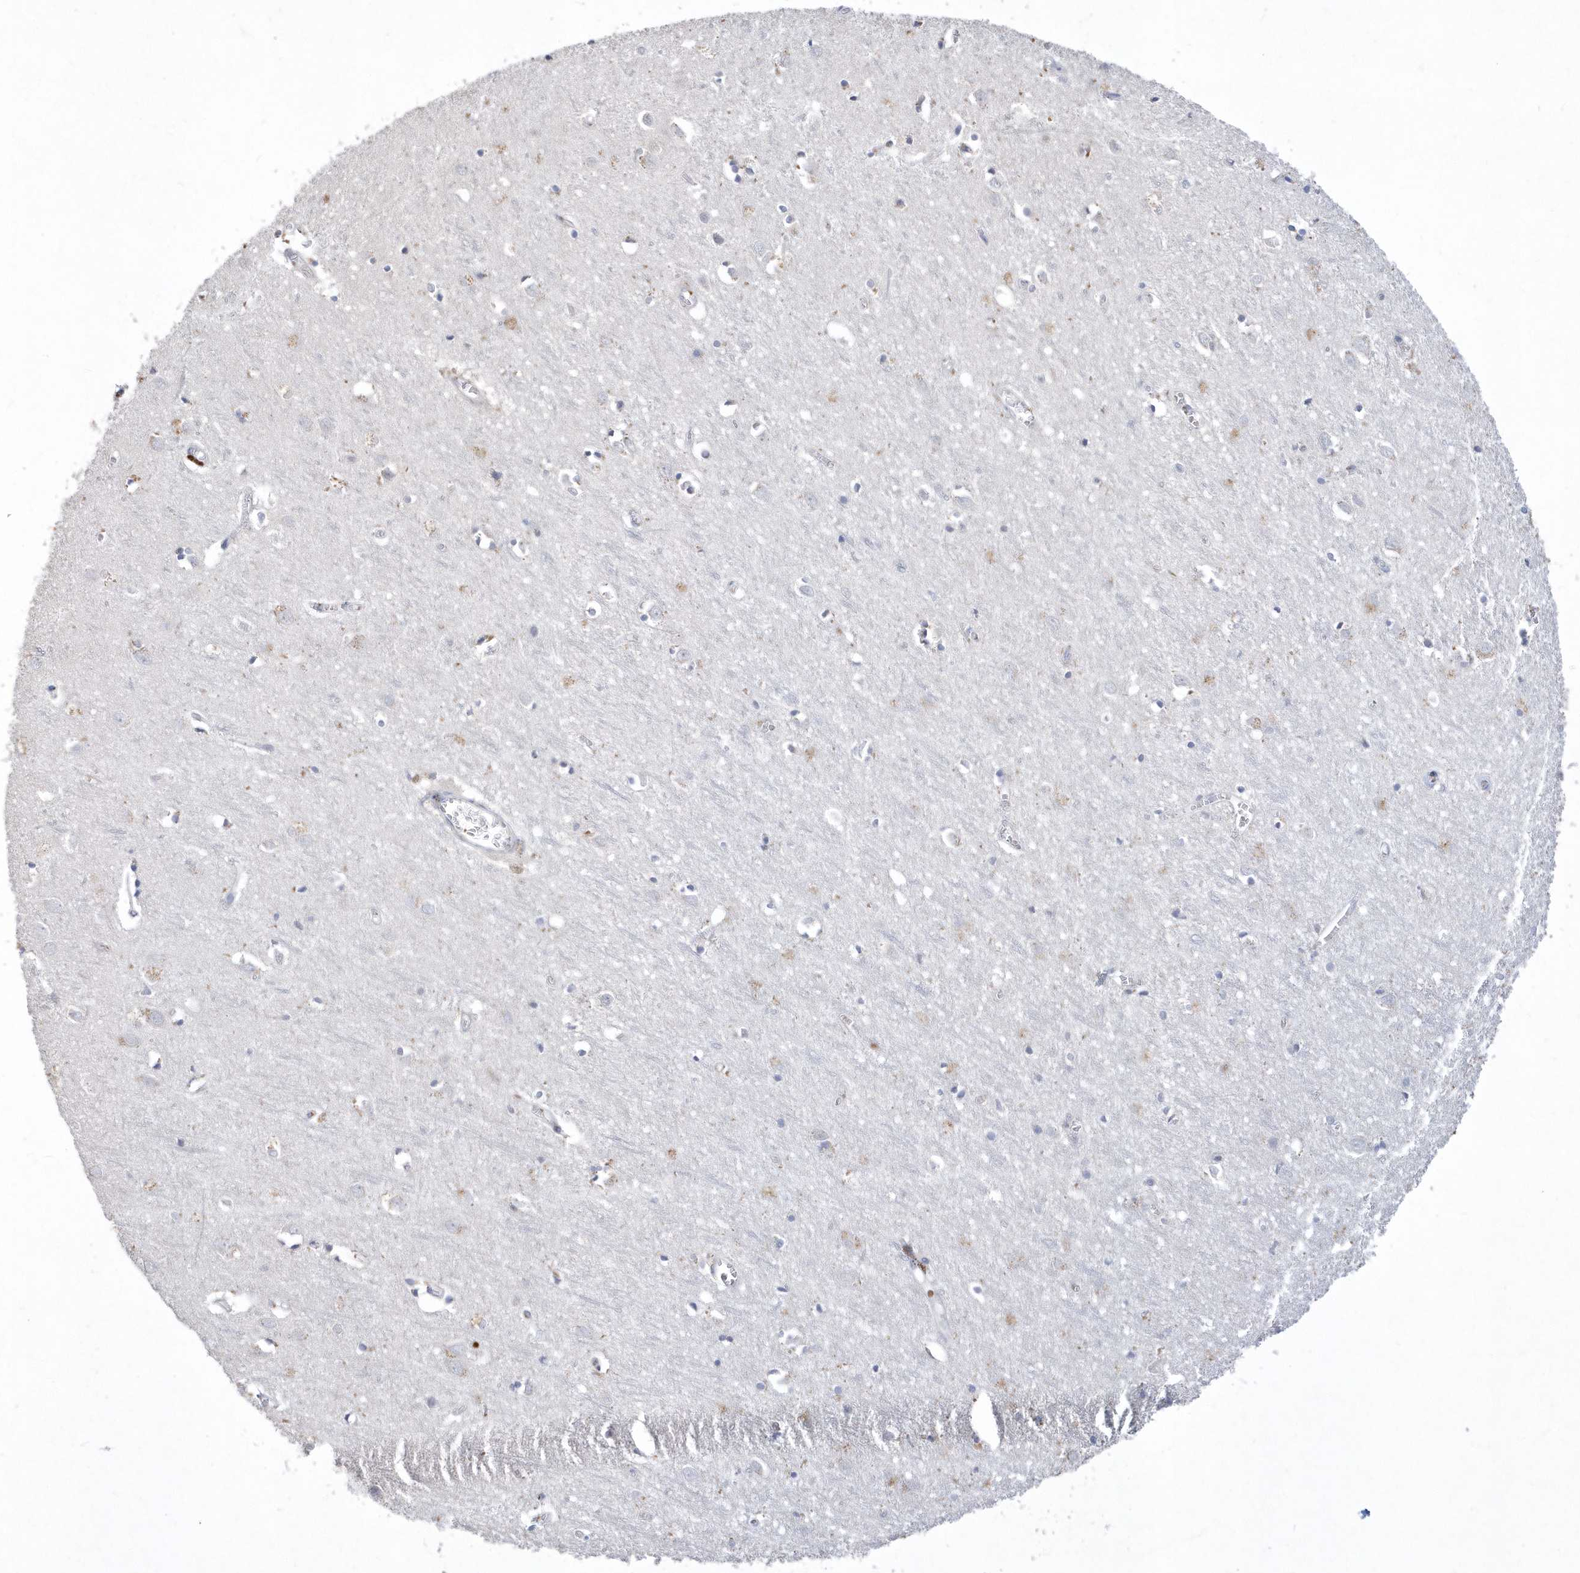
{"staining": {"intensity": "negative", "quantity": "none", "location": "none"}, "tissue": "cerebral cortex", "cell_type": "Endothelial cells", "image_type": "normal", "snomed": [{"axis": "morphology", "description": "Normal tissue, NOS"}, {"axis": "topography", "description": "Cerebral cortex"}], "caption": "This is an immunohistochemistry photomicrograph of unremarkable cerebral cortex. There is no staining in endothelial cells.", "gene": "TSPEAR", "patient": {"sex": "female", "age": 64}}